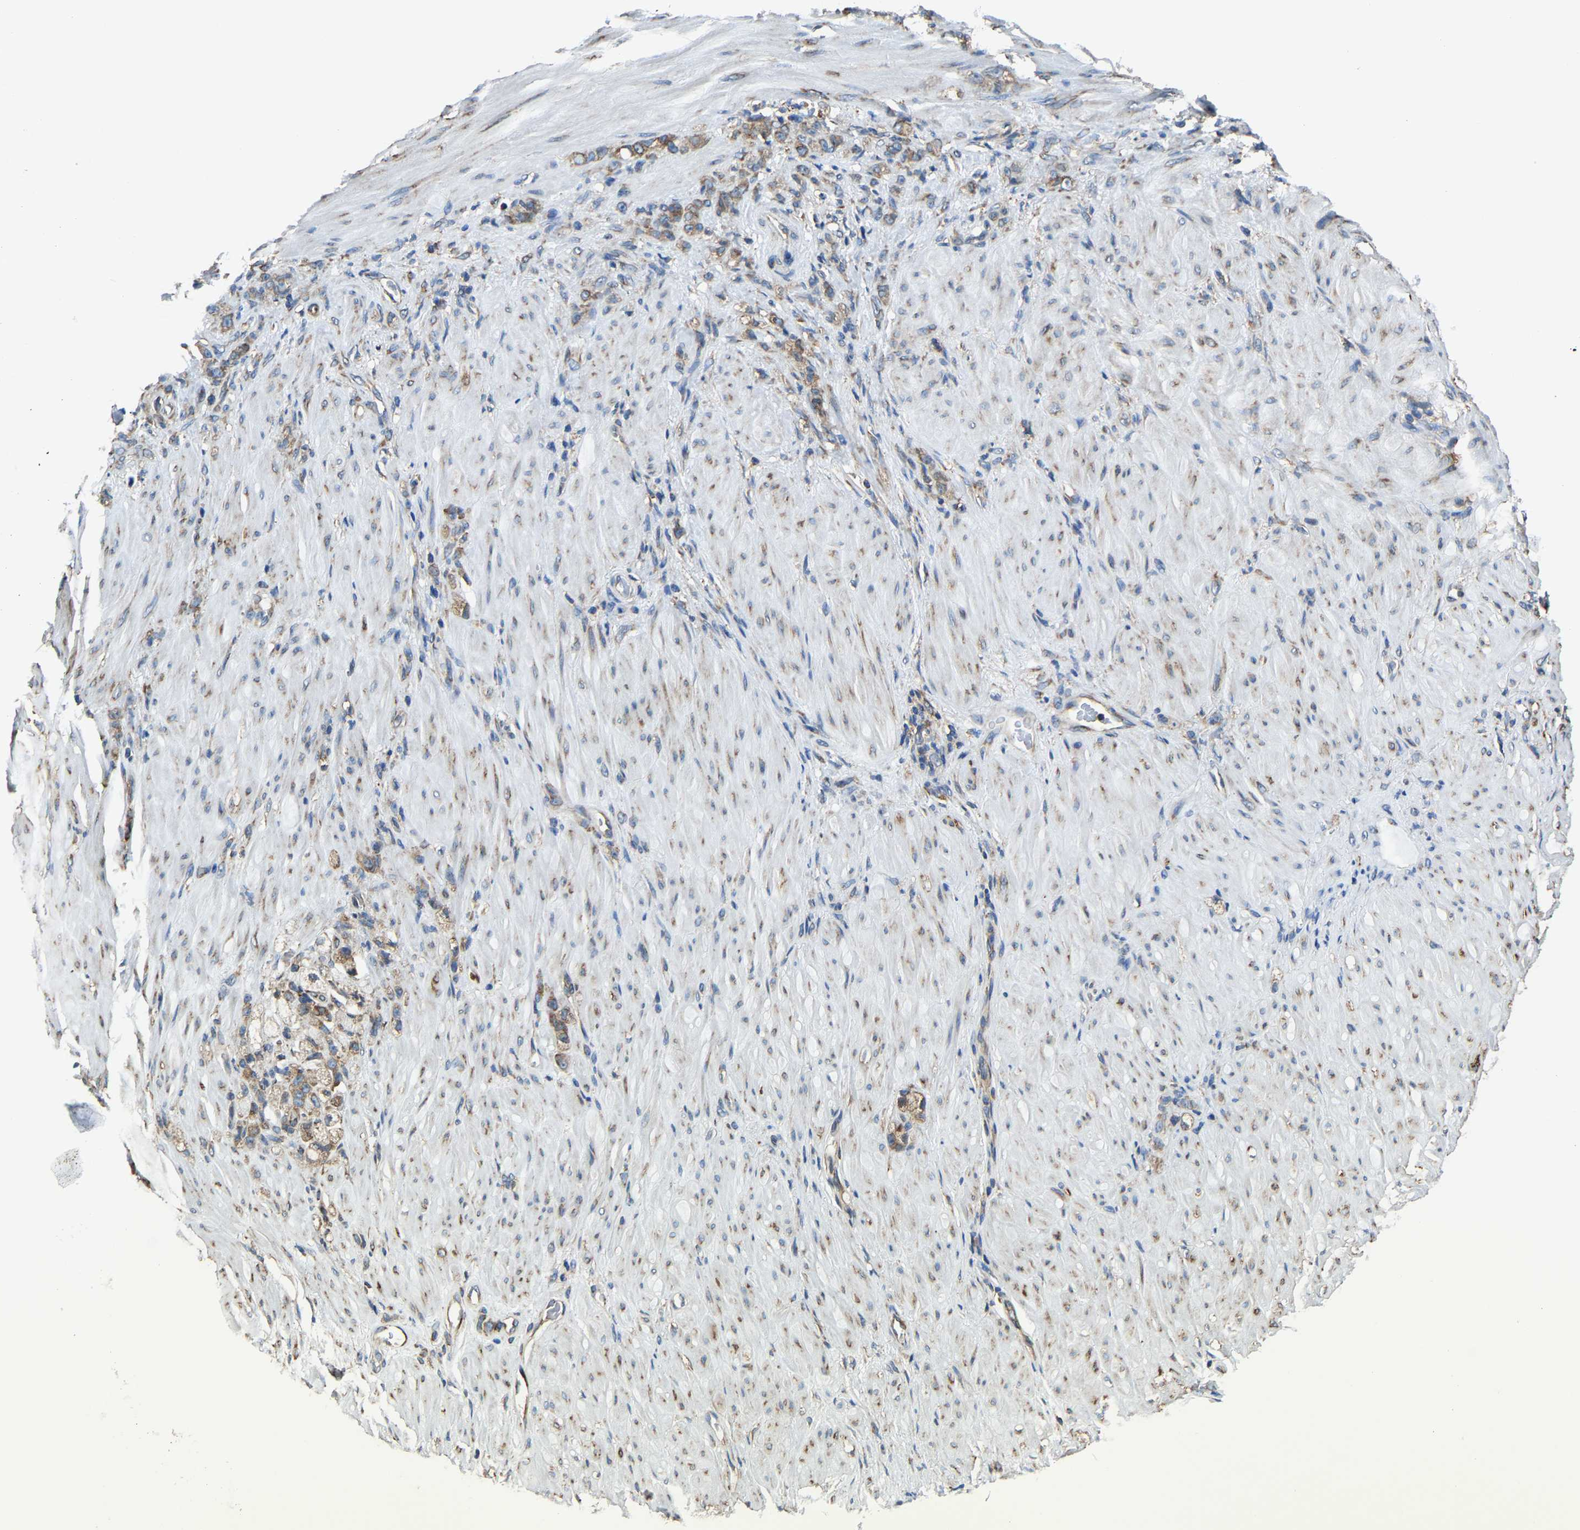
{"staining": {"intensity": "moderate", "quantity": ">75%", "location": "cytoplasmic/membranous"}, "tissue": "stomach cancer", "cell_type": "Tumor cells", "image_type": "cancer", "snomed": [{"axis": "morphology", "description": "Normal tissue, NOS"}, {"axis": "morphology", "description": "Adenocarcinoma, NOS"}, {"axis": "topography", "description": "Stomach"}], "caption": "Protein expression analysis of stomach cancer (adenocarcinoma) exhibits moderate cytoplasmic/membranous staining in approximately >75% of tumor cells. Using DAB (brown) and hematoxylin (blue) stains, captured at high magnification using brightfield microscopy.", "gene": "G3BP2", "patient": {"sex": "male", "age": 82}}